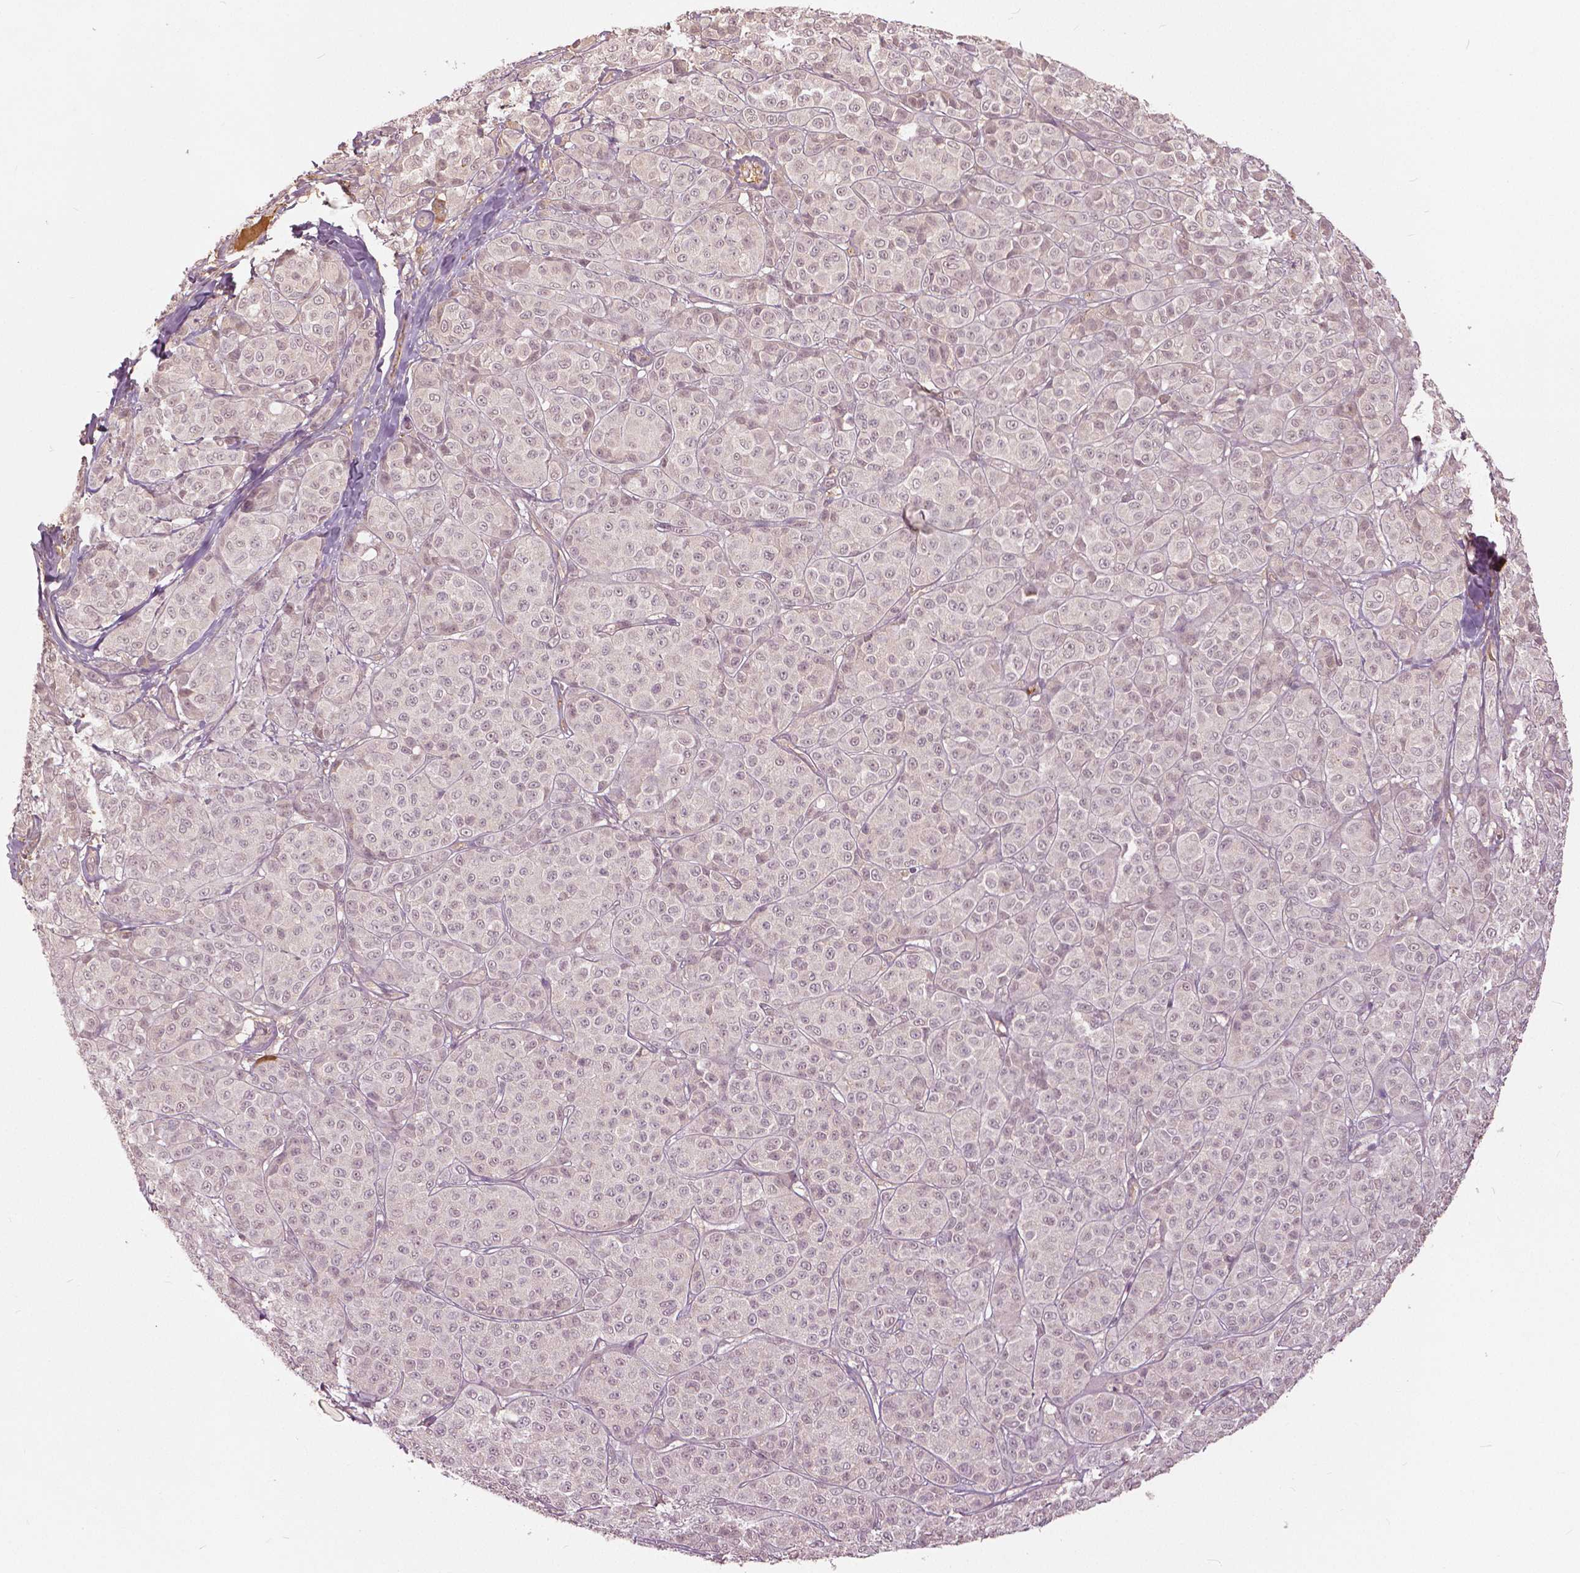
{"staining": {"intensity": "weak", "quantity": "<25%", "location": "nuclear"}, "tissue": "melanoma", "cell_type": "Tumor cells", "image_type": "cancer", "snomed": [{"axis": "morphology", "description": "Malignant melanoma, NOS"}, {"axis": "topography", "description": "Skin"}], "caption": "A high-resolution histopathology image shows immunohistochemistry staining of melanoma, which demonstrates no significant positivity in tumor cells. (Immunohistochemistry (ihc), brightfield microscopy, high magnification).", "gene": "ANGPTL4", "patient": {"sex": "male", "age": 89}}